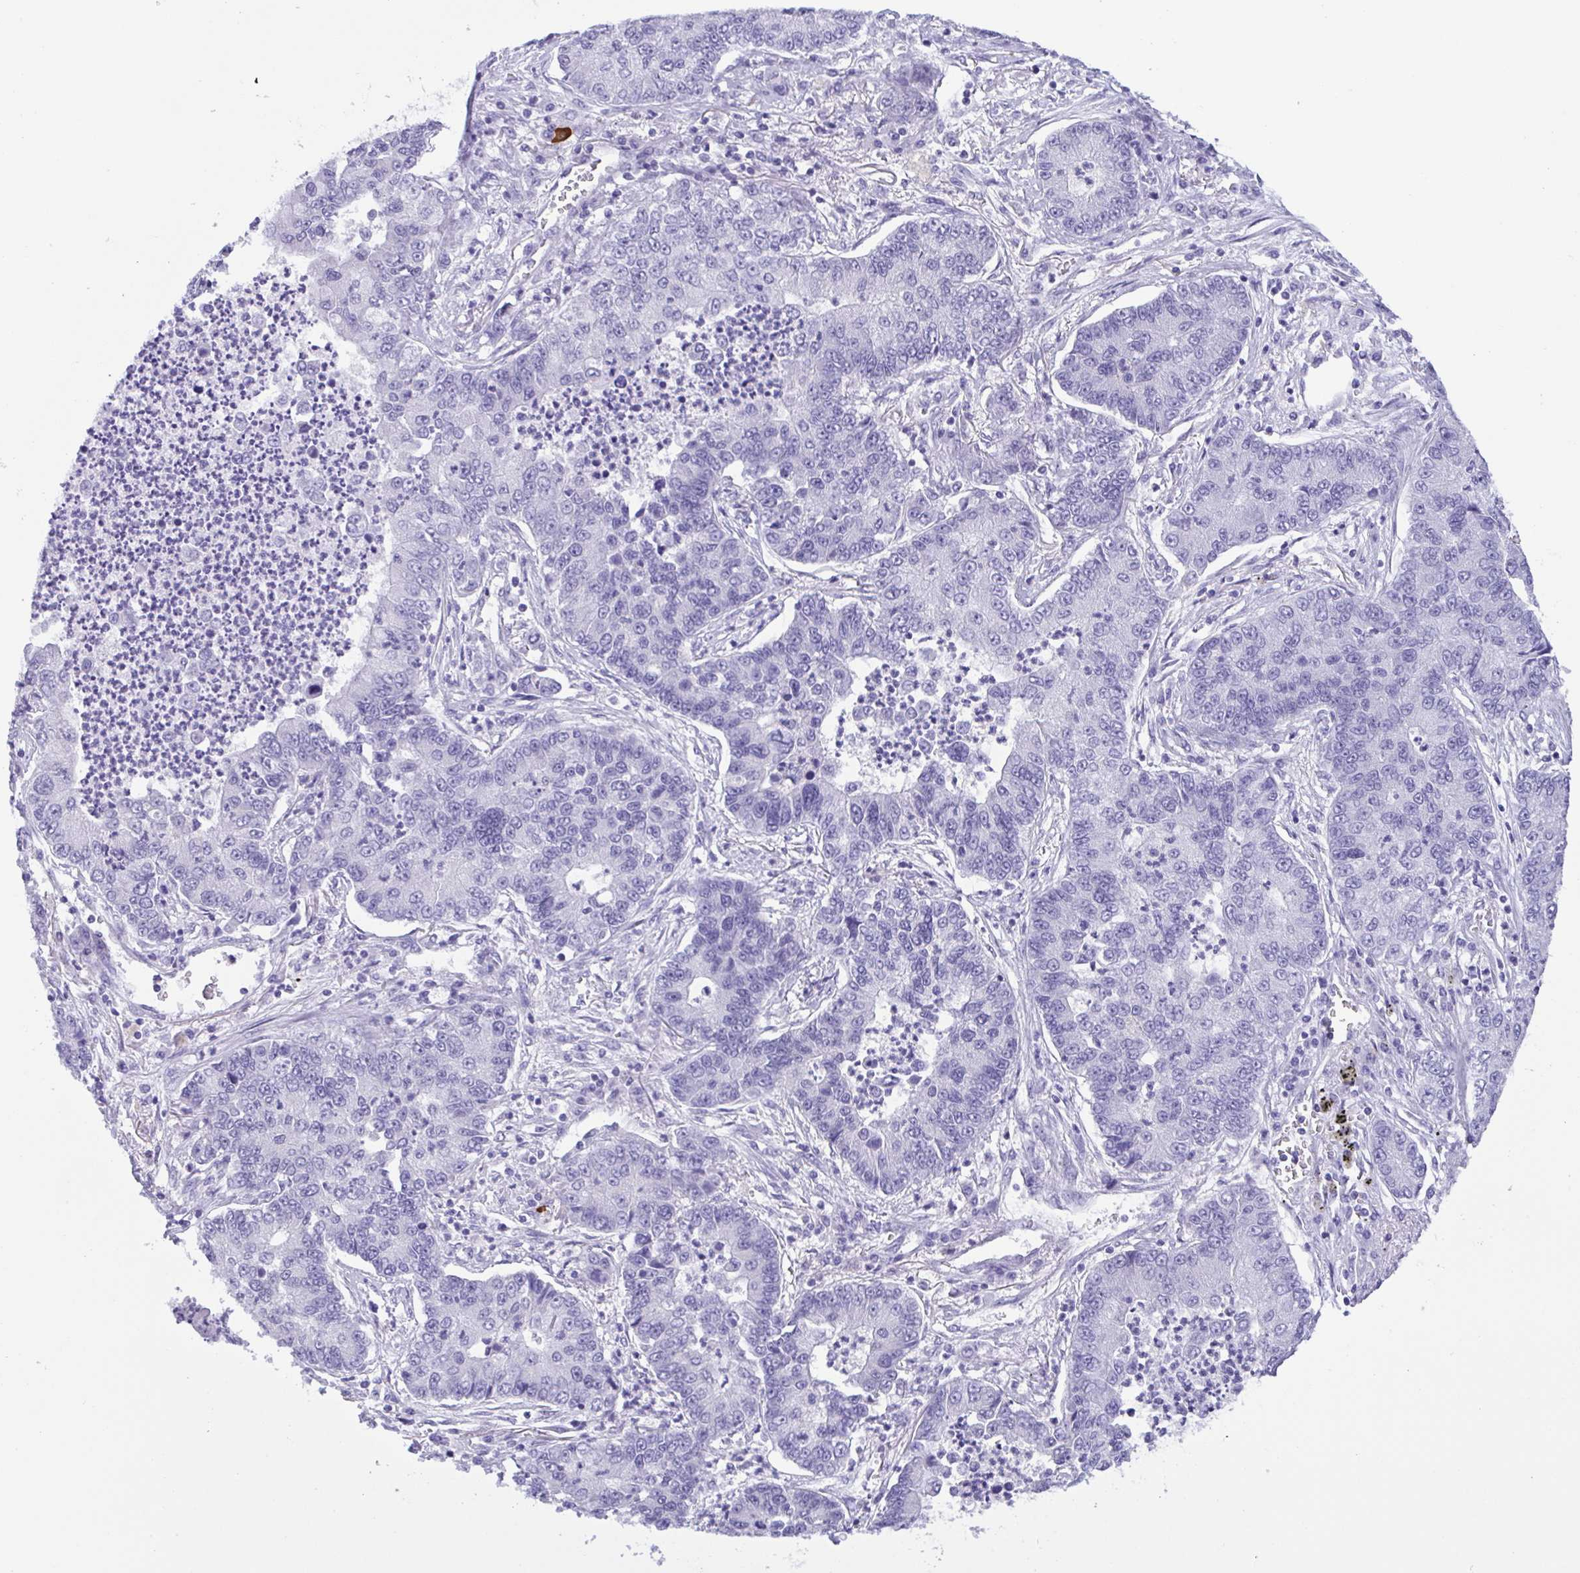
{"staining": {"intensity": "negative", "quantity": "none", "location": "none"}, "tissue": "lung cancer", "cell_type": "Tumor cells", "image_type": "cancer", "snomed": [{"axis": "morphology", "description": "Adenocarcinoma, NOS"}, {"axis": "topography", "description": "Lung"}], "caption": "DAB immunohistochemical staining of human lung adenocarcinoma exhibits no significant positivity in tumor cells.", "gene": "MYL7", "patient": {"sex": "female", "age": 57}}